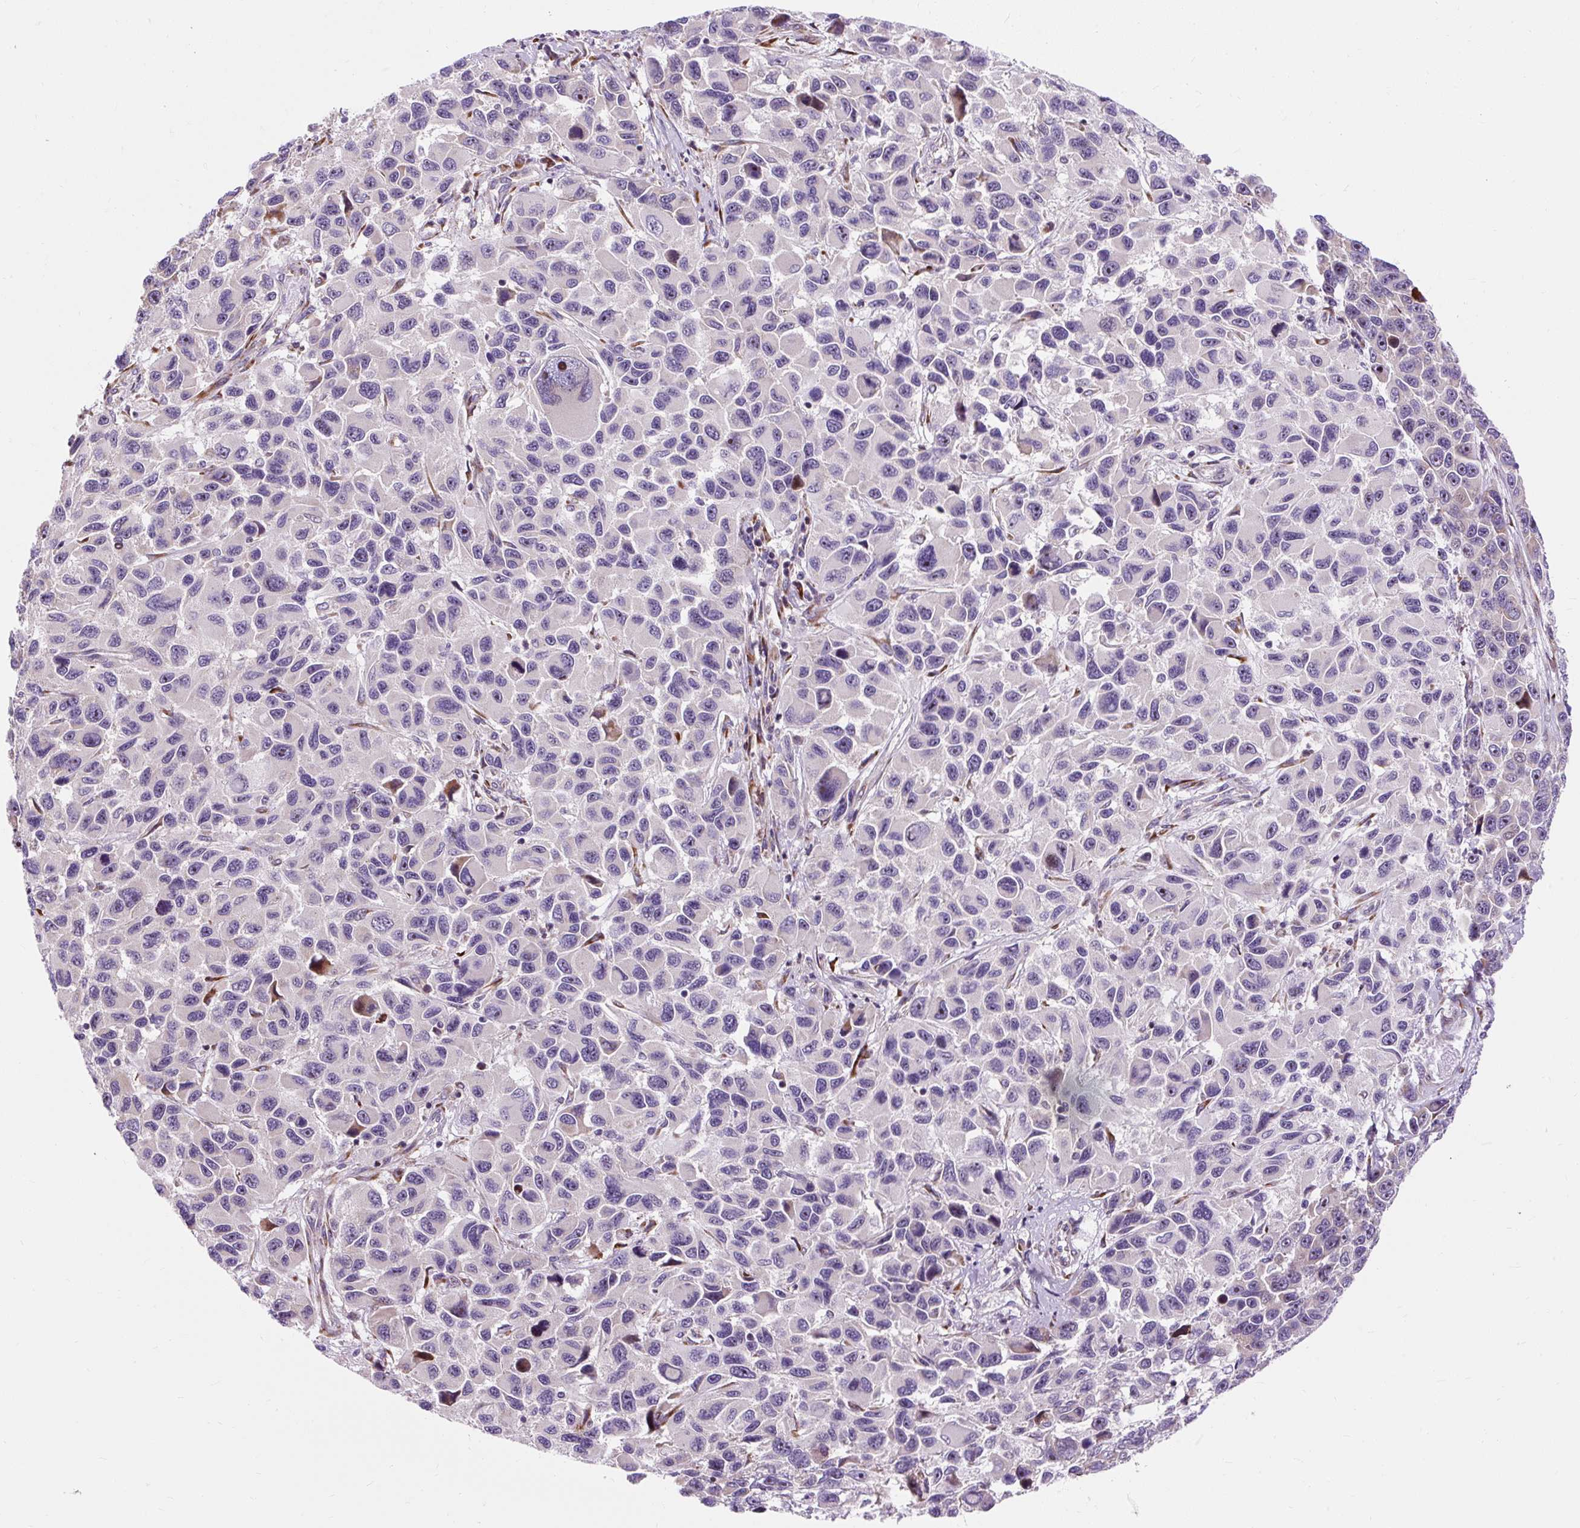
{"staining": {"intensity": "negative", "quantity": "none", "location": "none"}, "tissue": "melanoma", "cell_type": "Tumor cells", "image_type": "cancer", "snomed": [{"axis": "morphology", "description": "Malignant melanoma, NOS"}, {"axis": "topography", "description": "Skin"}], "caption": "A high-resolution micrograph shows immunohistochemistry (IHC) staining of melanoma, which demonstrates no significant expression in tumor cells. (DAB (3,3'-diaminobenzidine) IHC with hematoxylin counter stain).", "gene": "CISD3", "patient": {"sex": "male", "age": 53}}